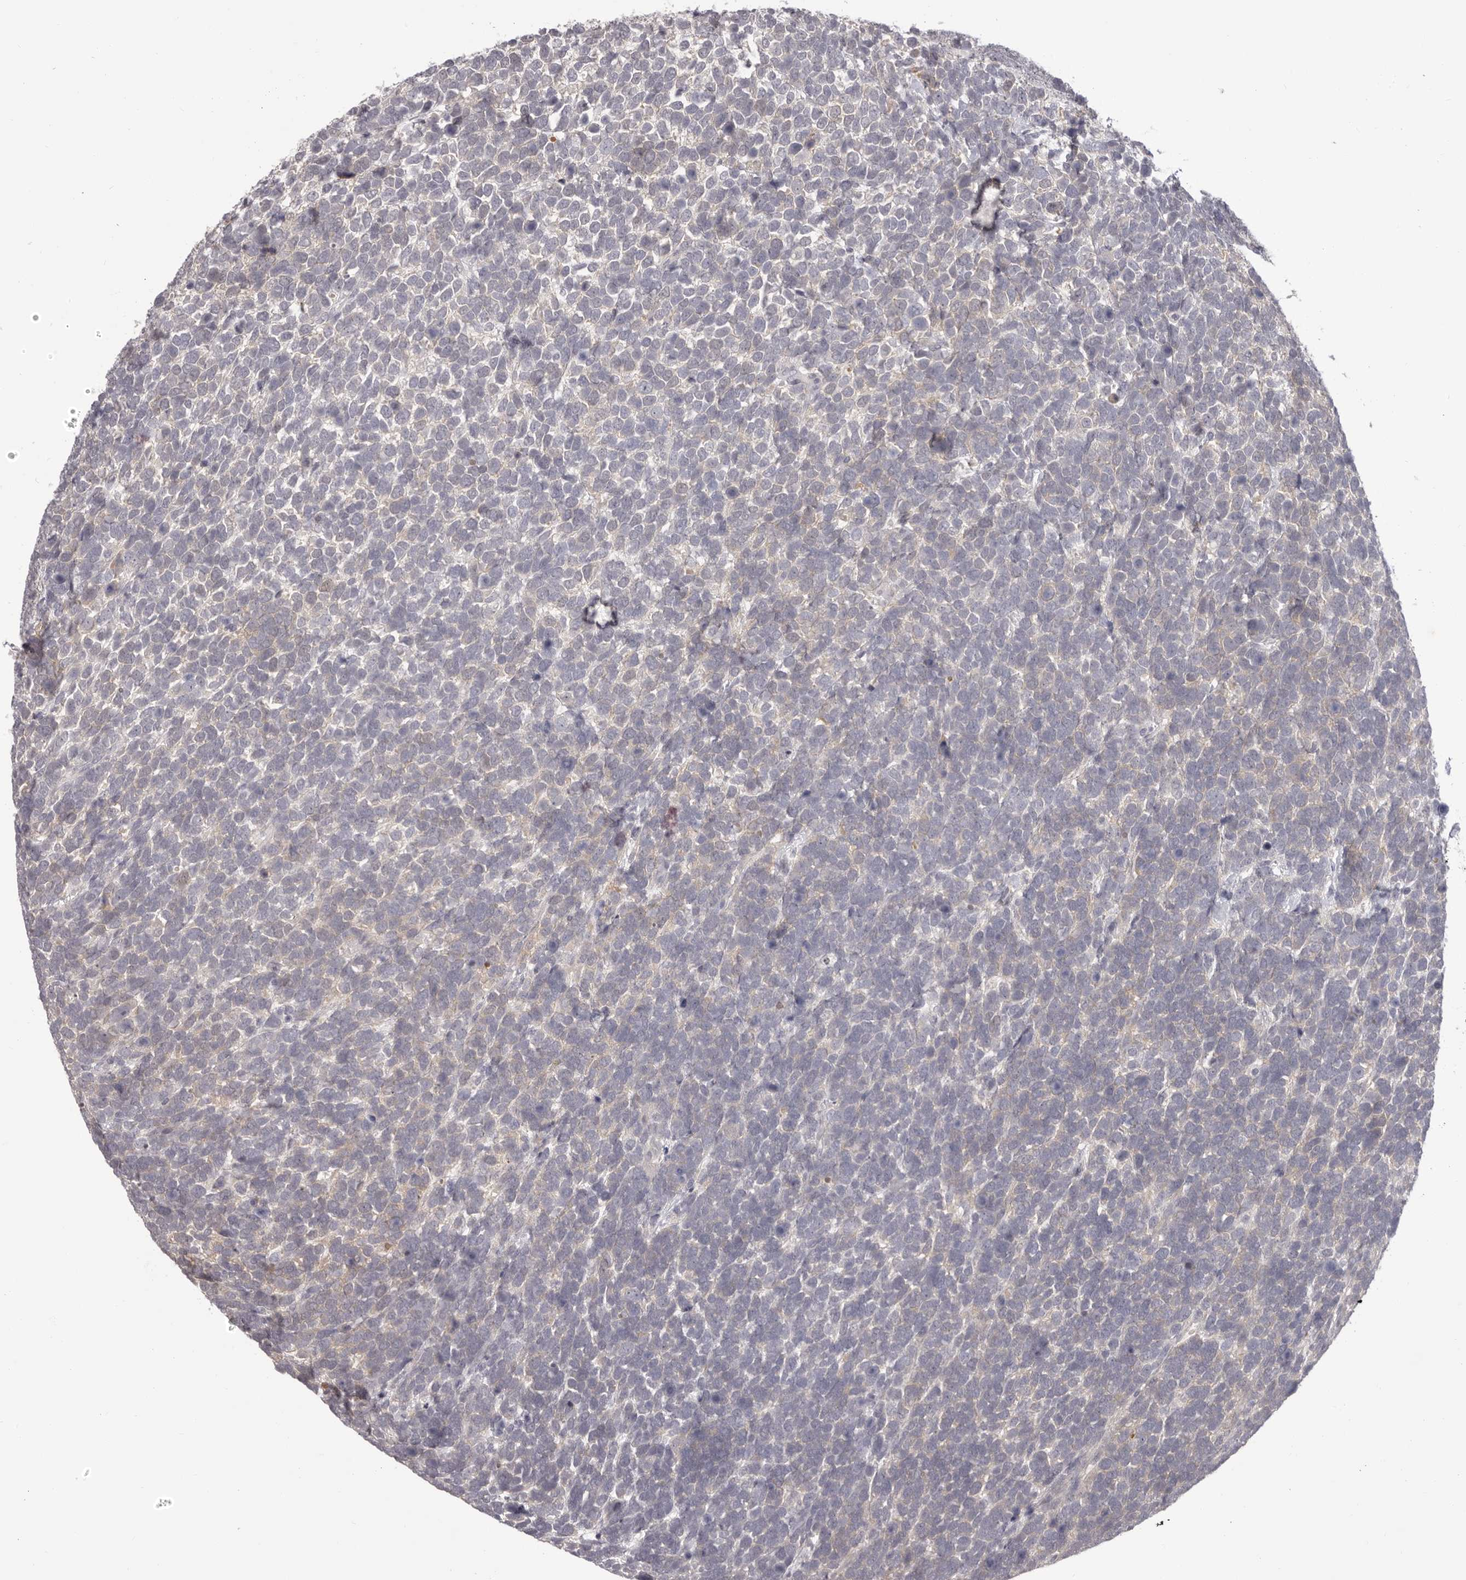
{"staining": {"intensity": "negative", "quantity": "none", "location": "none"}, "tissue": "urothelial cancer", "cell_type": "Tumor cells", "image_type": "cancer", "snomed": [{"axis": "morphology", "description": "Urothelial carcinoma, High grade"}, {"axis": "topography", "description": "Urinary bladder"}], "caption": "A photomicrograph of human high-grade urothelial carcinoma is negative for staining in tumor cells.", "gene": "OTUD3", "patient": {"sex": "female", "age": 80}}